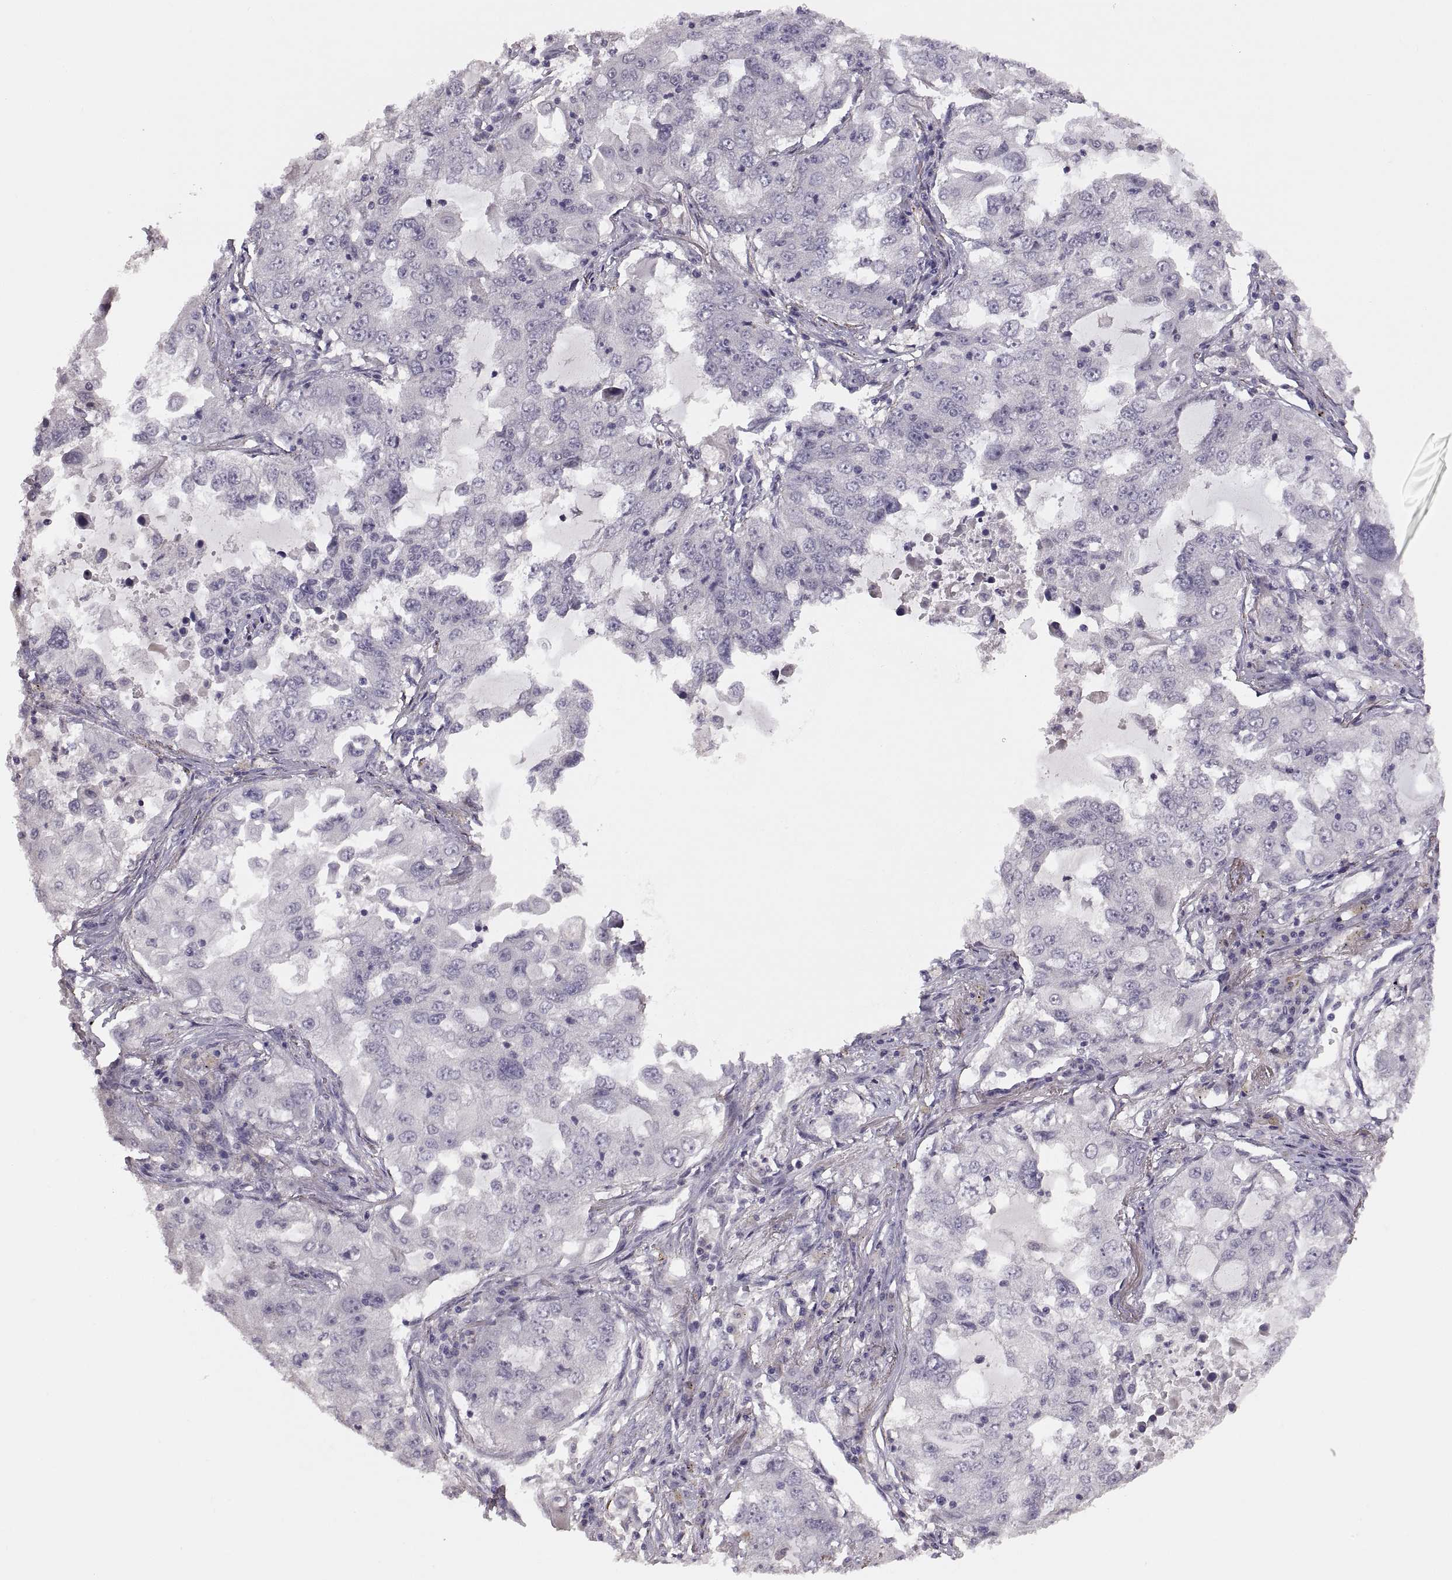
{"staining": {"intensity": "negative", "quantity": "none", "location": "none"}, "tissue": "lung cancer", "cell_type": "Tumor cells", "image_type": "cancer", "snomed": [{"axis": "morphology", "description": "Adenocarcinoma, NOS"}, {"axis": "topography", "description": "Lung"}], "caption": "IHC of lung cancer (adenocarcinoma) exhibits no positivity in tumor cells.", "gene": "CDH2", "patient": {"sex": "female", "age": 61}}